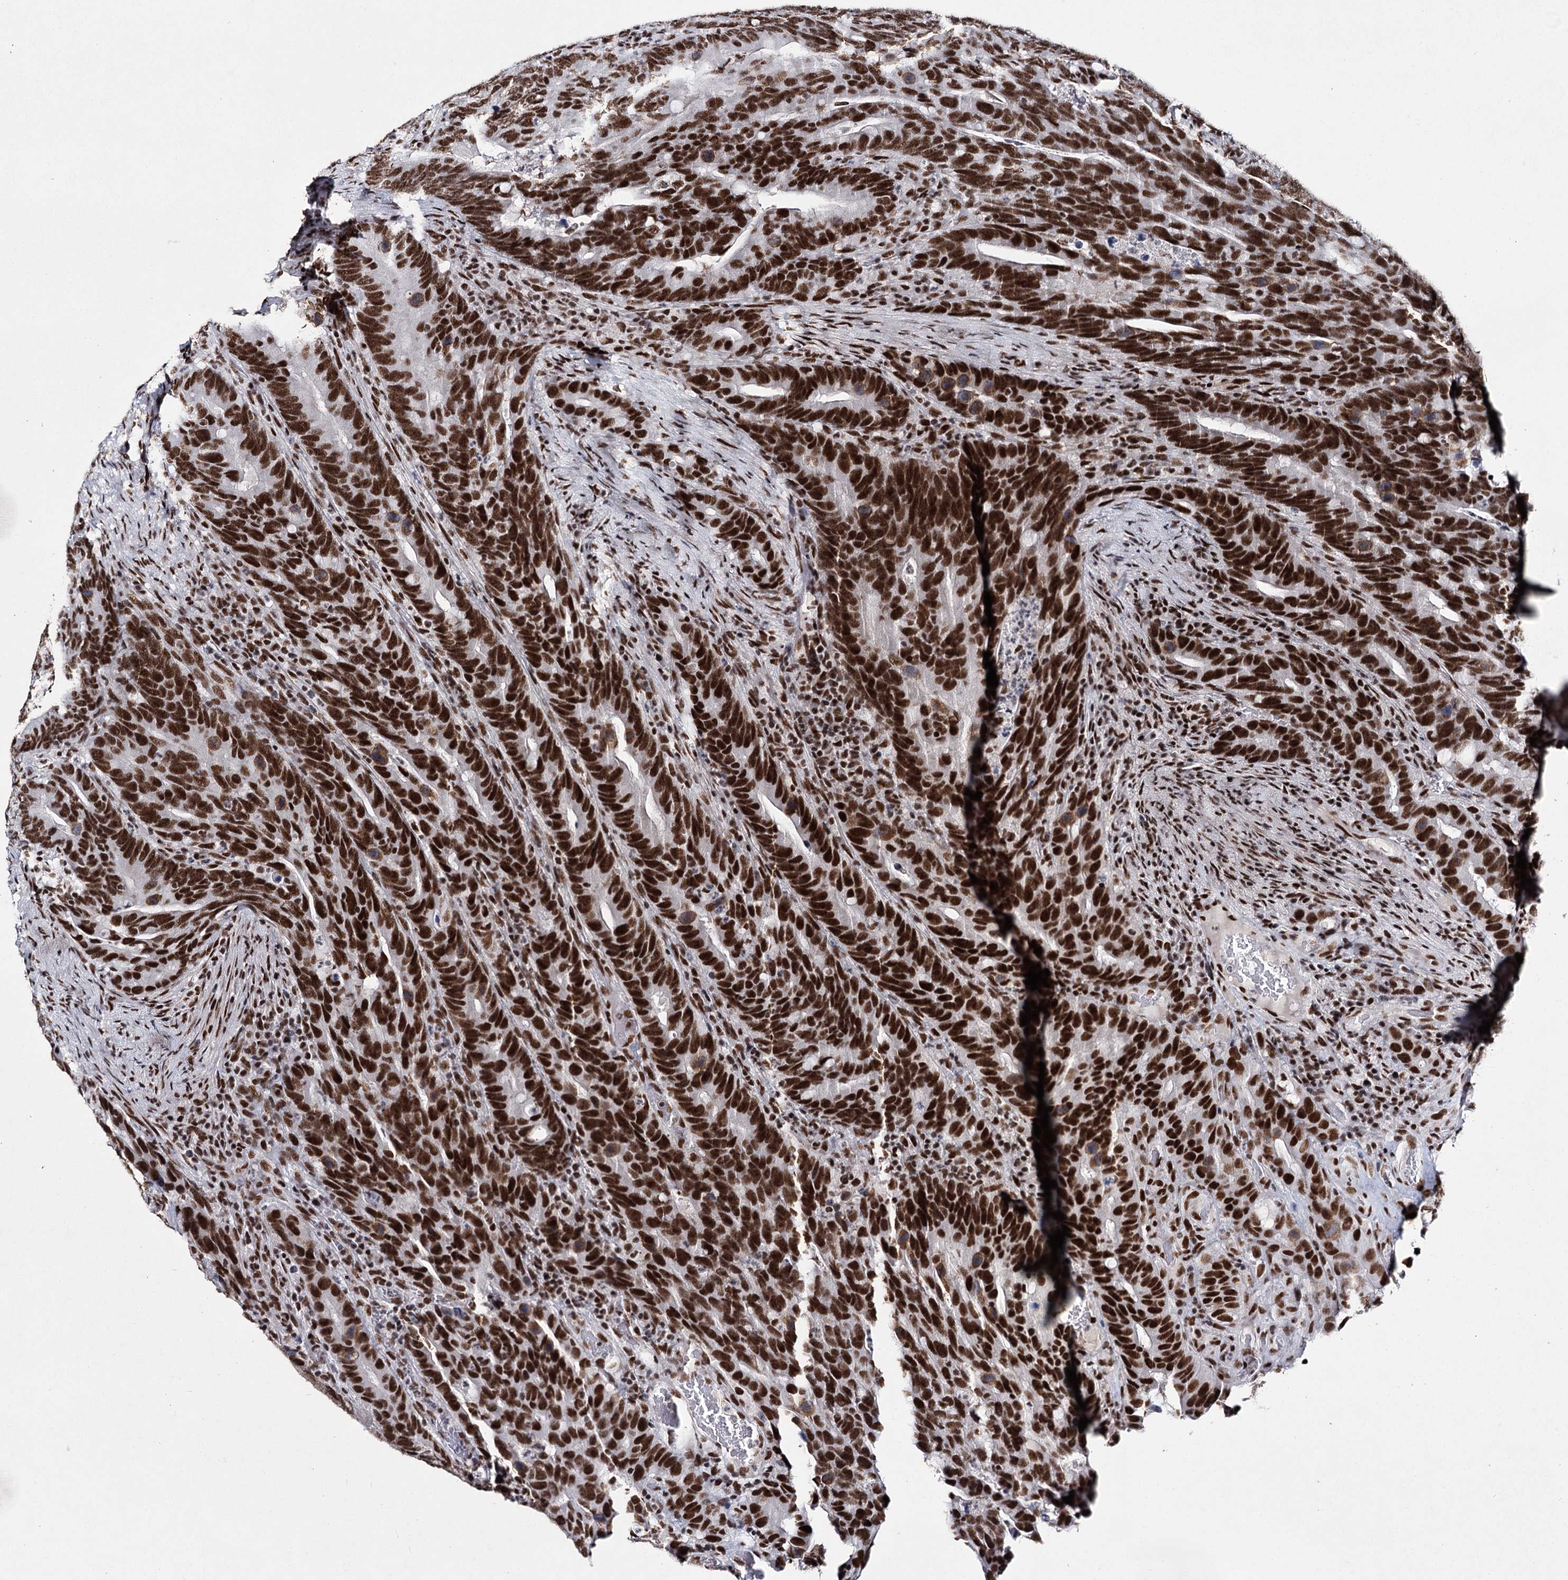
{"staining": {"intensity": "strong", "quantity": ">75%", "location": "nuclear"}, "tissue": "colorectal cancer", "cell_type": "Tumor cells", "image_type": "cancer", "snomed": [{"axis": "morphology", "description": "Adenocarcinoma, NOS"}, {"axis": "topography", "description": "Colon"}], "caption": "Immunohistochemical staining of colorectal adenocarcinoma shows high levels of strong nuclear expression in approximately >75% of tumor cells.", "gene": "SCAF8", "patient": {"sex": "female", "age": 66}}